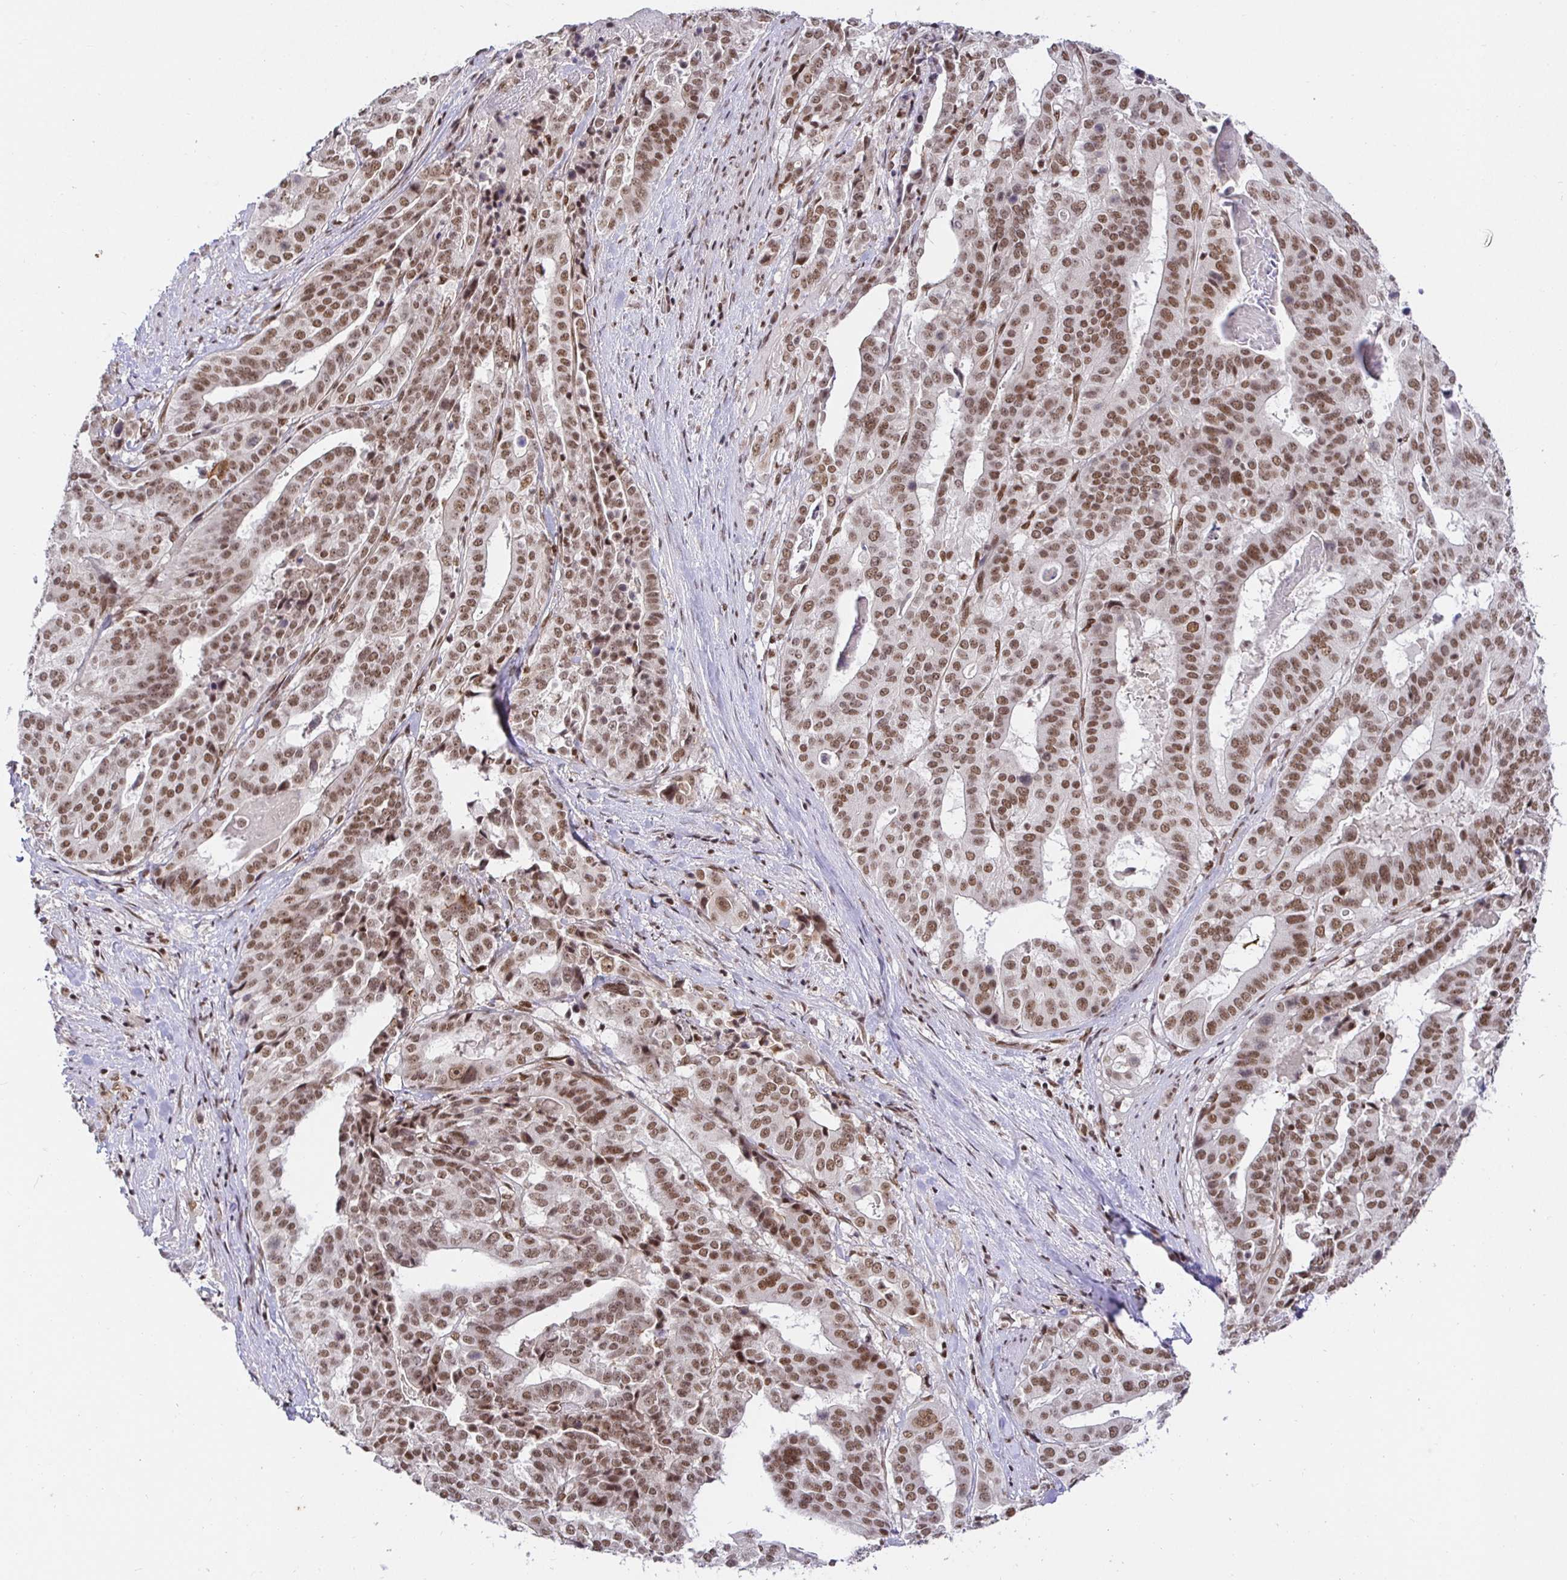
{"staining": {"intensity": "moderate", "quantity": ">75%", "location": "nuclear"}, "tissue": "stomach cancer", "cell_type": "Tumor cells", "image_type": "cancer", "snomed": [{"axis": "morphology", "description": "Adenocarcinoma, NOS"}, {"axis": "topography", "description": "Stomach"}], "caption": "Adenocarcinoma (stomach) tissue demonstrates moderate nuclear expression in about >75% of tumor cells, visualized by immunohistochemistry.", "gene": "USF1", "patient": {"sex": "male", "age": 48}}